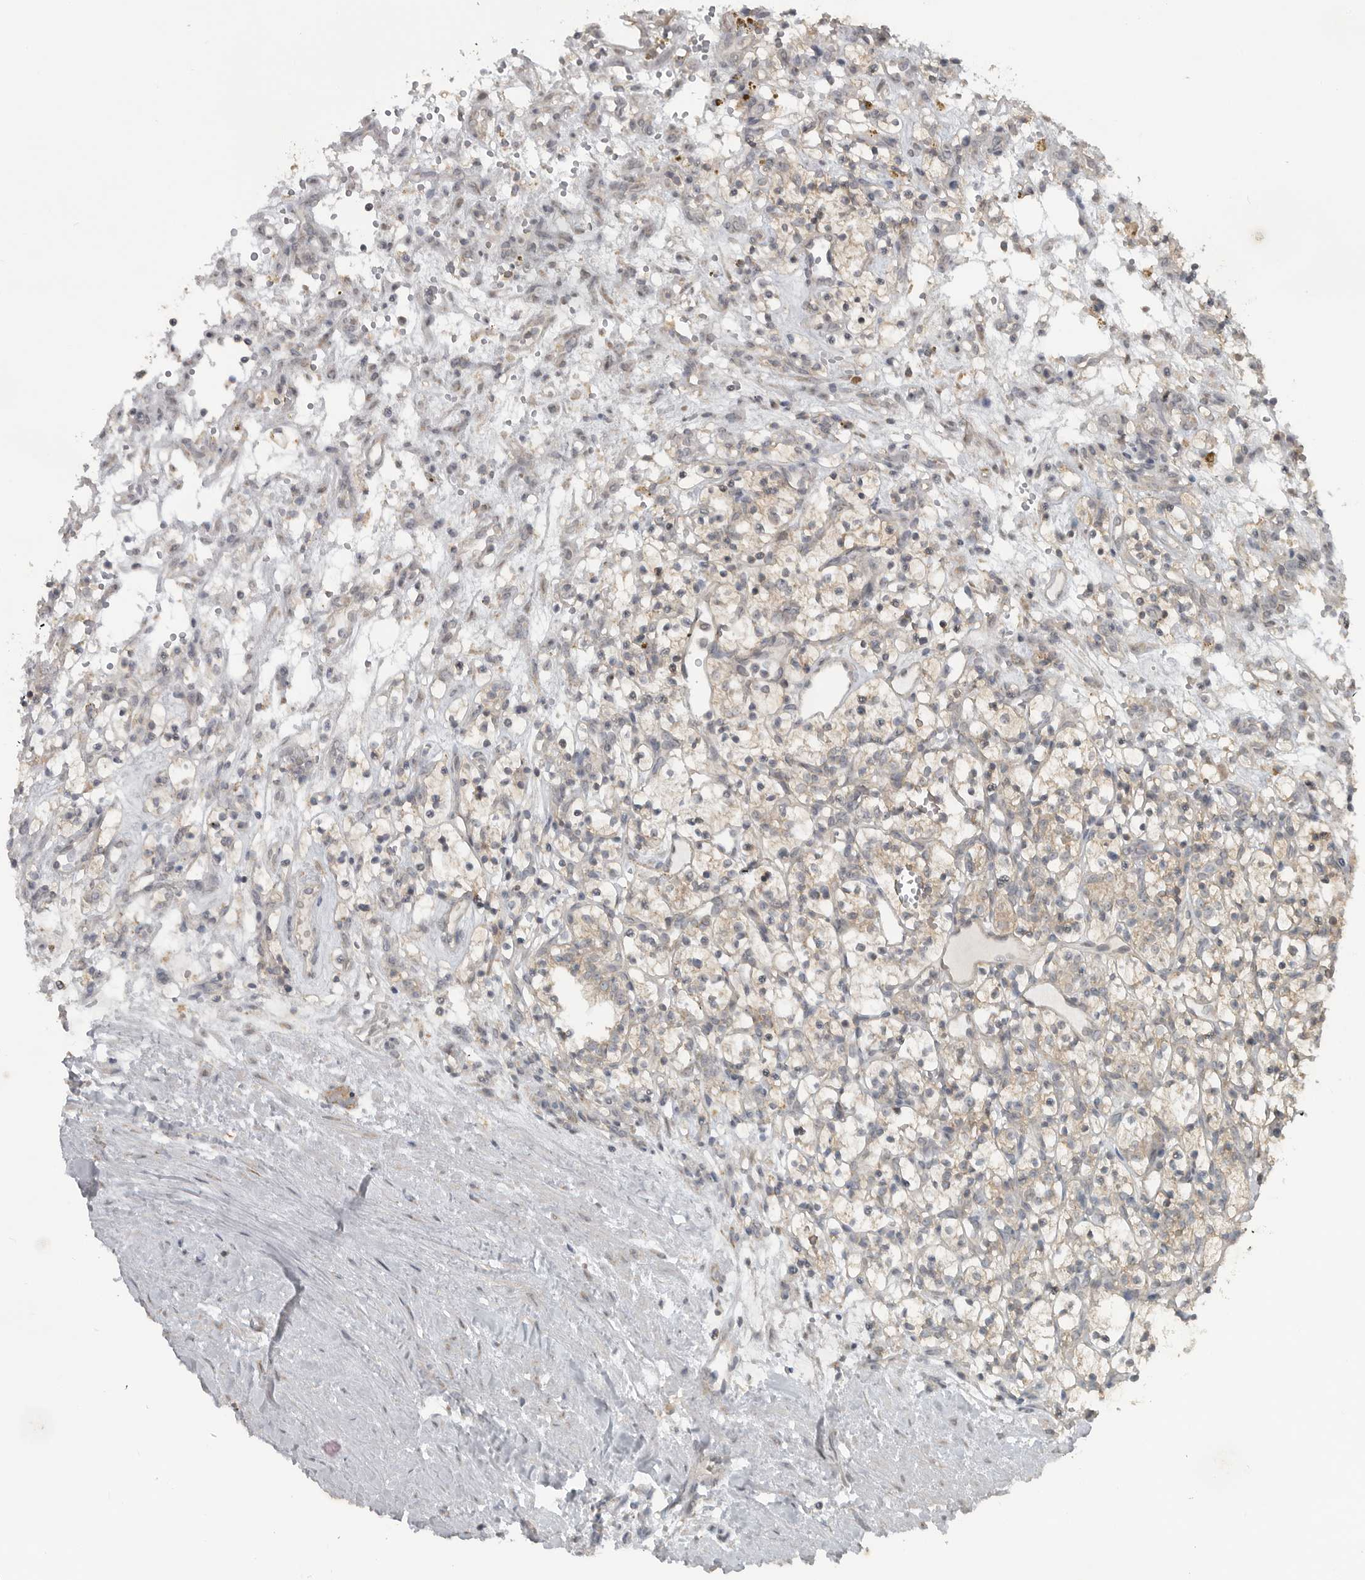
{"staining": {"intensity": "negative", "quantity": "none", "location": "none"}, "tissue": "renal cancer", "cell_type": "Tumor cells", "image_type": "cancer", "snomed": [{"axis": "morphology", "description": "Adenocarcinoma, NOS"}, {"axis": "topography", "description": "Kidney"}], "caption": "This is an IHC image of human adenocarcinoma (renal). There is no expression in tumor cells.", "gene": "LLGL1", "patient": {"sex": "female", "age": 57}}